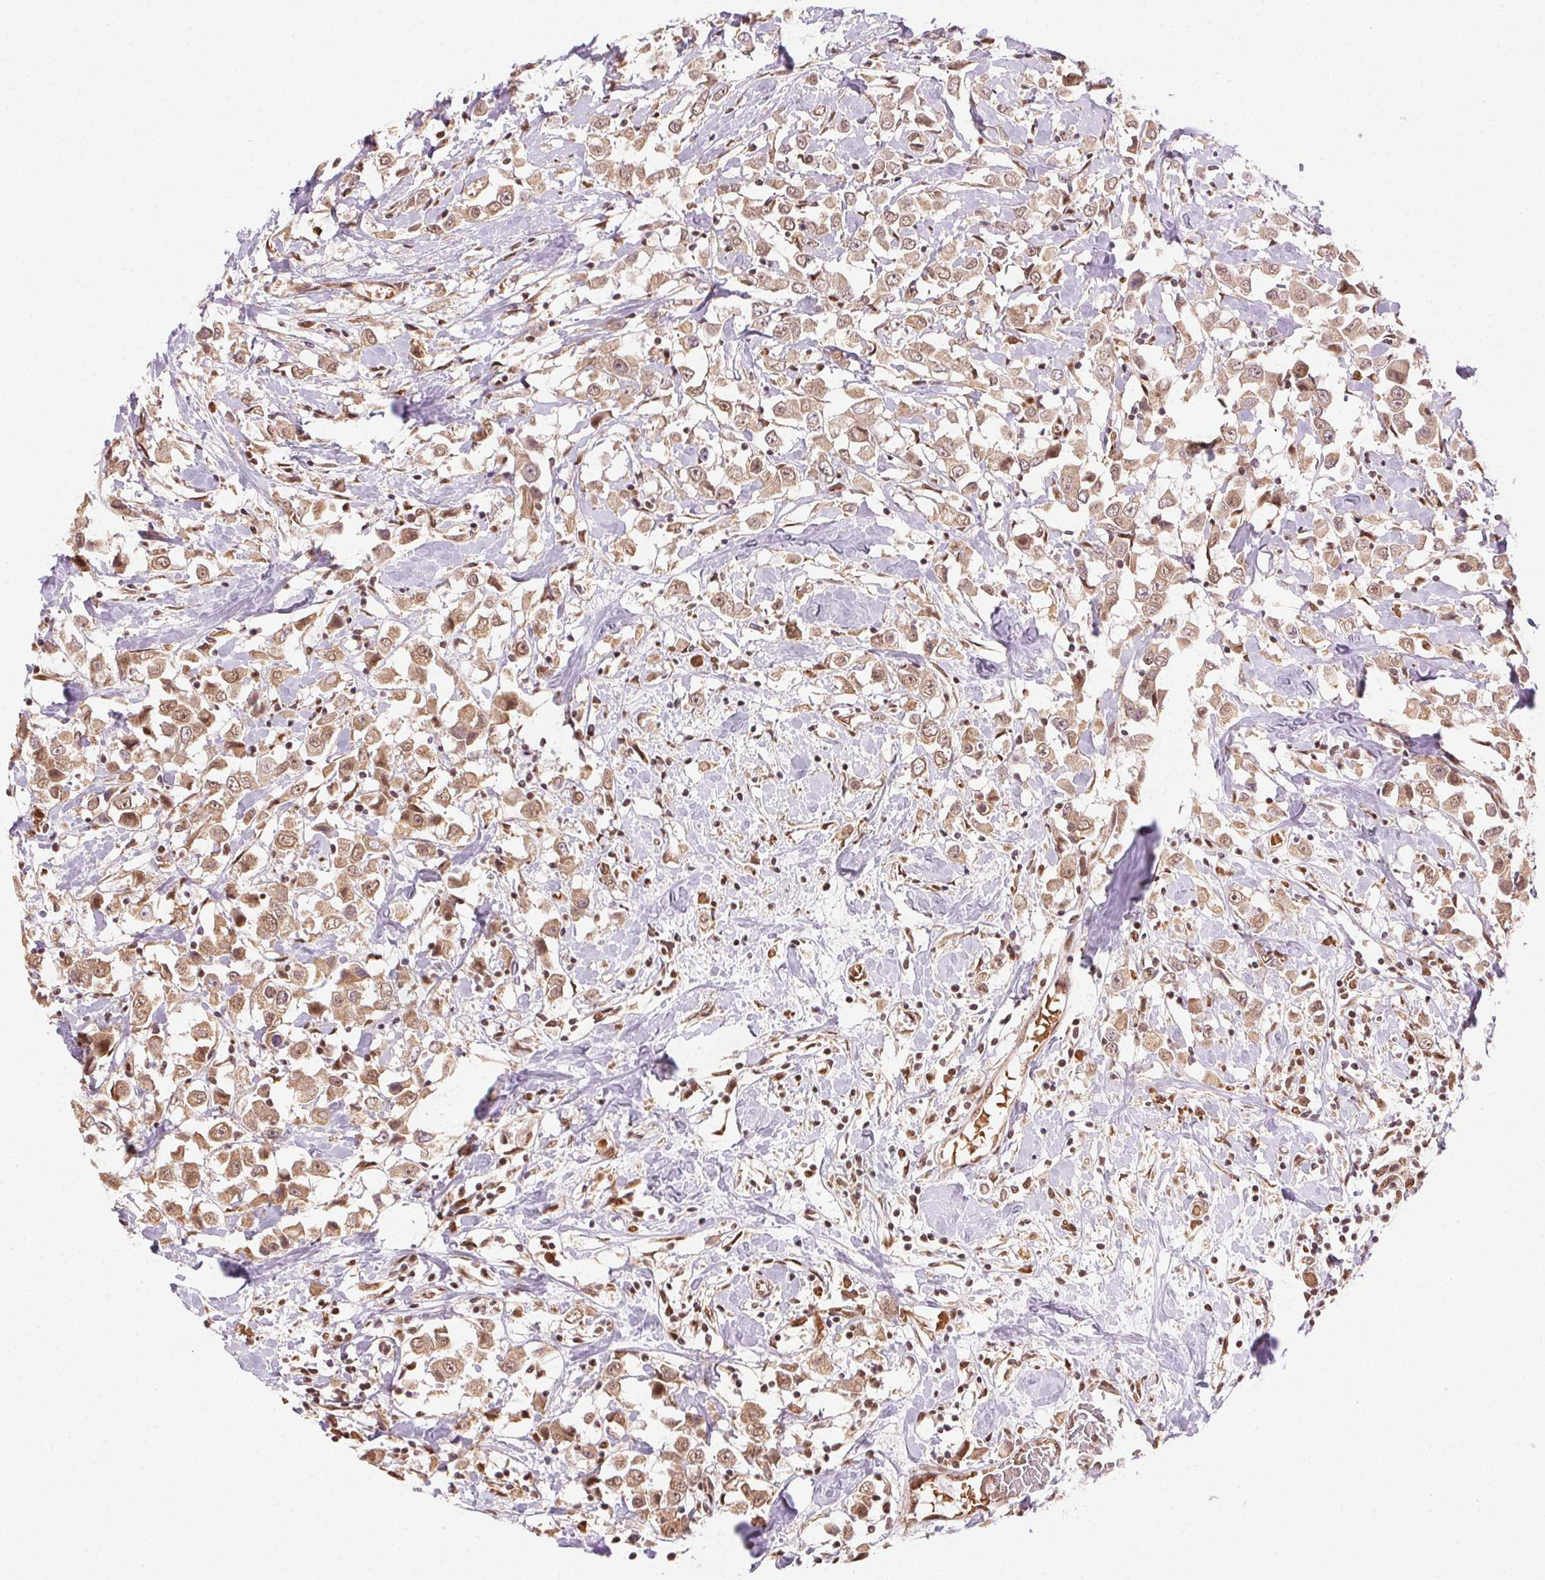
{"staining": {"intensity": "weak", "quantity": ">75%", "location": "cytoplasmic/membranous,nuclear"}, "tissue": "breast cancer", "cell_type": "Tumor cells", "image_type": "cancer", "snomed": [{"axis": "morphology", "description": "Duct carcinoma"}, {"axis": "topography", "description": "Breast"}], "caption": "Protein expression analysis of human breast cancer reveals weak cytoplasmic/membranous and nuclear expression in about >75% of tumor cells.", "gene": "TREML4", "patient": {"sex": "female", "age": 61}}